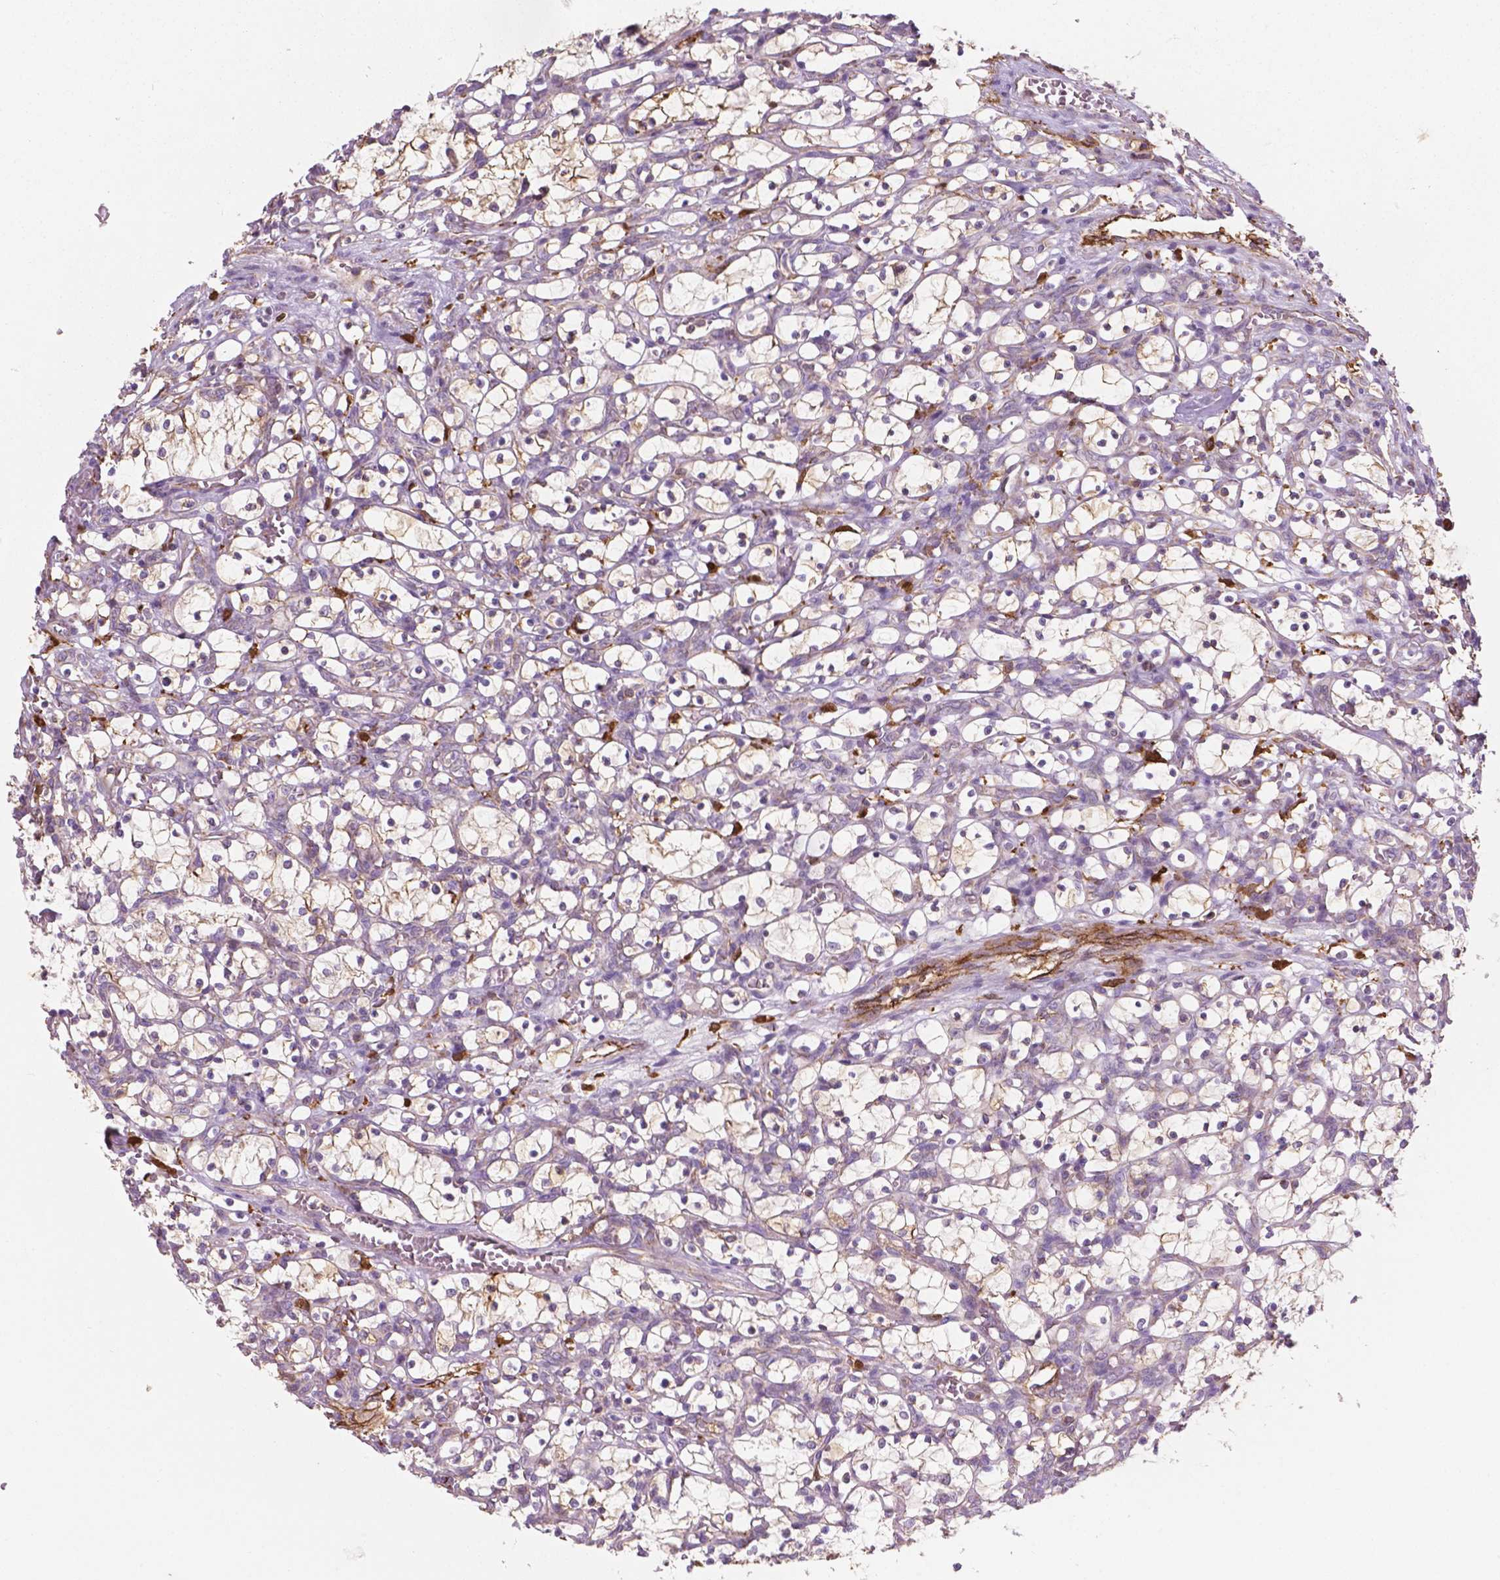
{"staining": {"intensity": "negative", "quantity": "none", "location": "none"}, "tissue": "renal cancer", "cell_type": "Tumor cells", "image_type": "cancer", "snomed": [{"axis": "morphology", "description": "Adenocarcinoma, NOS"}, {"axis": "topography", "description": "Kidney"}], "caption": "Tumor cells are negative for brown protein staining in renal cancer (adenocarcinoma).", "gene": "TCAF1", "patient": {"sex": "female", "age": 69}}